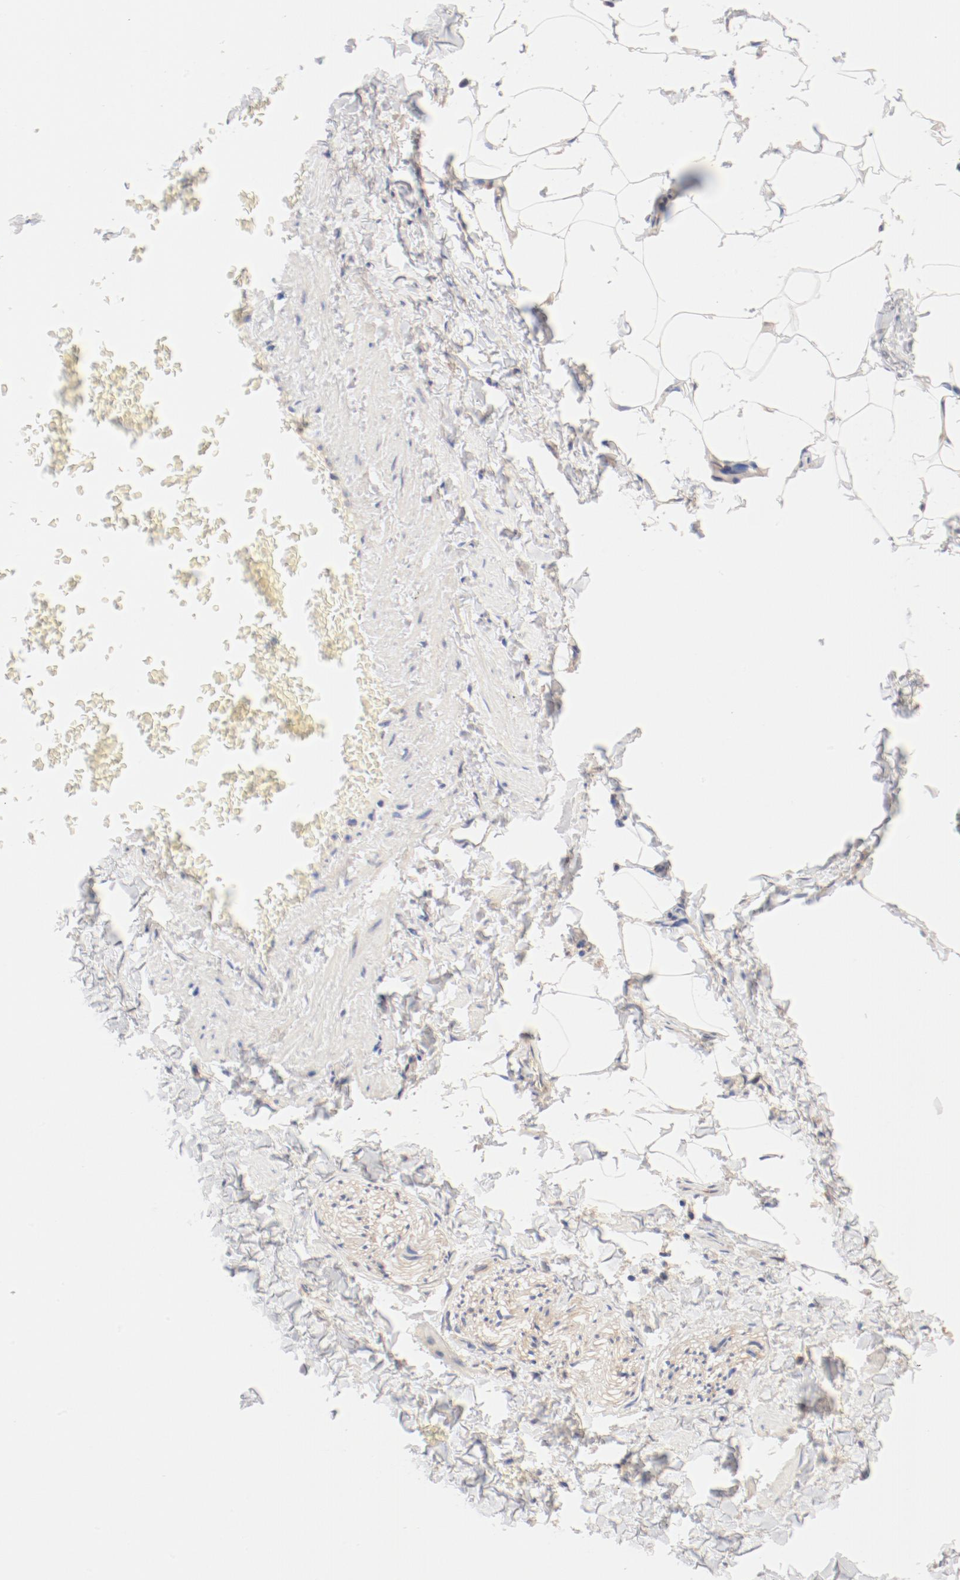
{"staining": {"intensity": "weak", "quantity": "25%-75%", "location": "cytoplasmic/membranous"}, "tissue": "adipose tissue", "cell_type": "Adipocytes", "image_type": "normal", "snomed": [{"axis": "morphology", "description": "Normal tissue, NOS"}, {"axis": "topography", "description": "Vascular tissue"}], "caption": "Protein staining by immunohistochemistry shows weak cytoplasmic/membranous staining in approximately 25%-75% of adipocytes in unremarkable adipose tissue. Immunohistochemistry stains the protein of interest in brown and the nuclei are stained blue.", "gene": "DYNC1H1", "patient": {"sex": "male", "age": 41}}